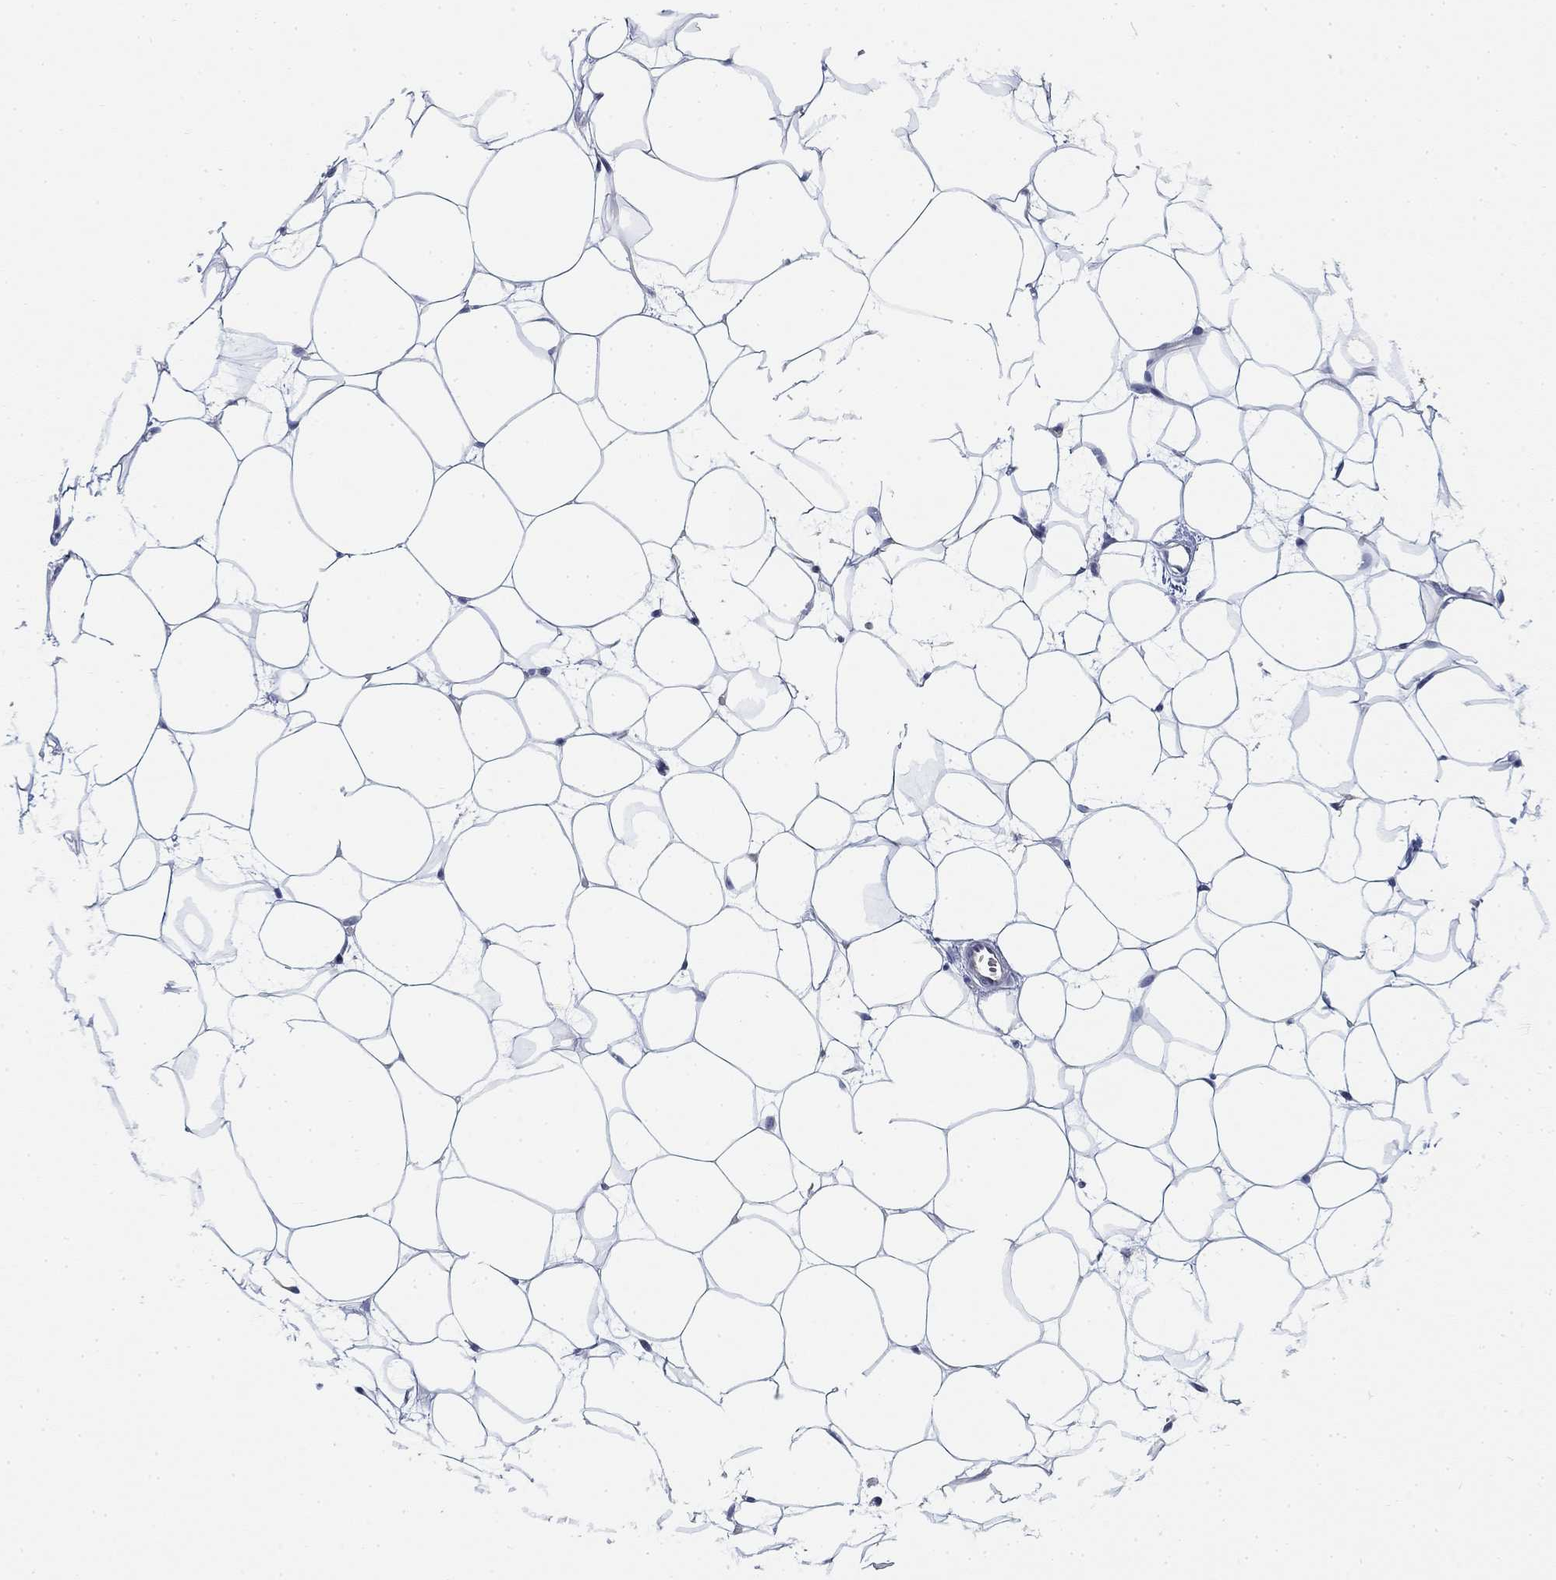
{"staining": {"intensity": "negative", "quantity": "none", "location": "none"}, "tissue": "breast", "cell_type": "Adipocytes", "image_type": "normal", "snomed": [{"axis": "morphology", "description": "Normal tissue, NOS"}, {"axis": "topography", "description": "Breast"}], "caption": "Adipocytes show no significant protein positivity in unremarkable breast. (DAB (3,3'-diaminobenzidine) immunohistochemistry visualized using brightfield microscopy, high magnification).", "gene": "SLC2A5", "patient": {"sex": "female", "age": 37}}